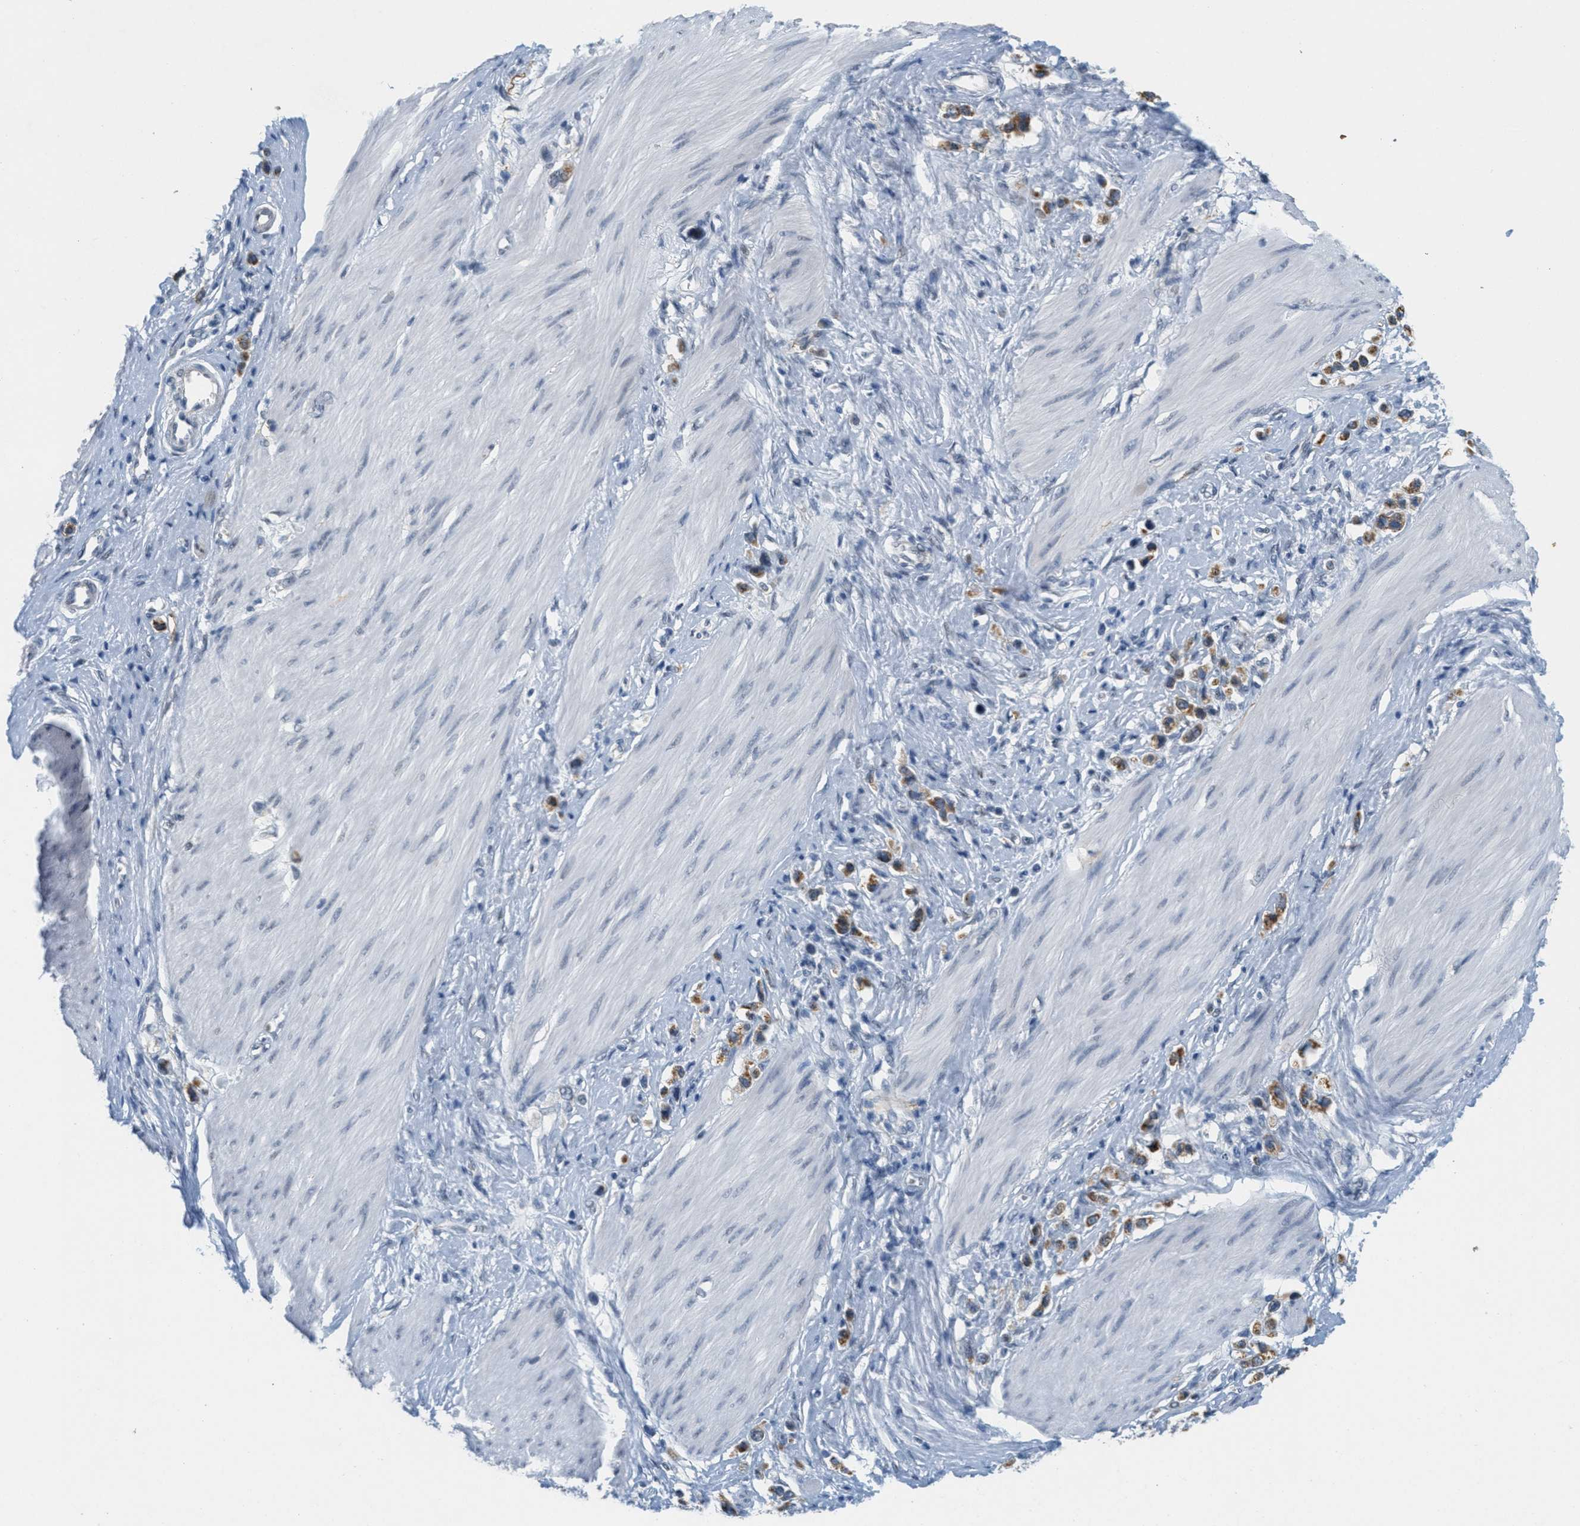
{"staining": {"intensity": "moderate", "quantity": ">75%", "location": "cytoplasmic/membranous"}, "tissue": "stomach cancer", "cell_type": "Tumor cells", "image_type": "cancer", "snomed": [{"axis": "morphology", "description": "Adenocarcinoma, NOS"}, {"axis": "topography", "description": "Stomach"}], "caption": "The immunohistochemical stain highlights moderate cytoplasmic/membranous staining in tumor cells of stomach adenocarcinoma tissue. (Brightfield microscopy of DAB IHC at high magnification).", "gene": "HS3ST2", "patient": {"sex": "female", "age": 65}}